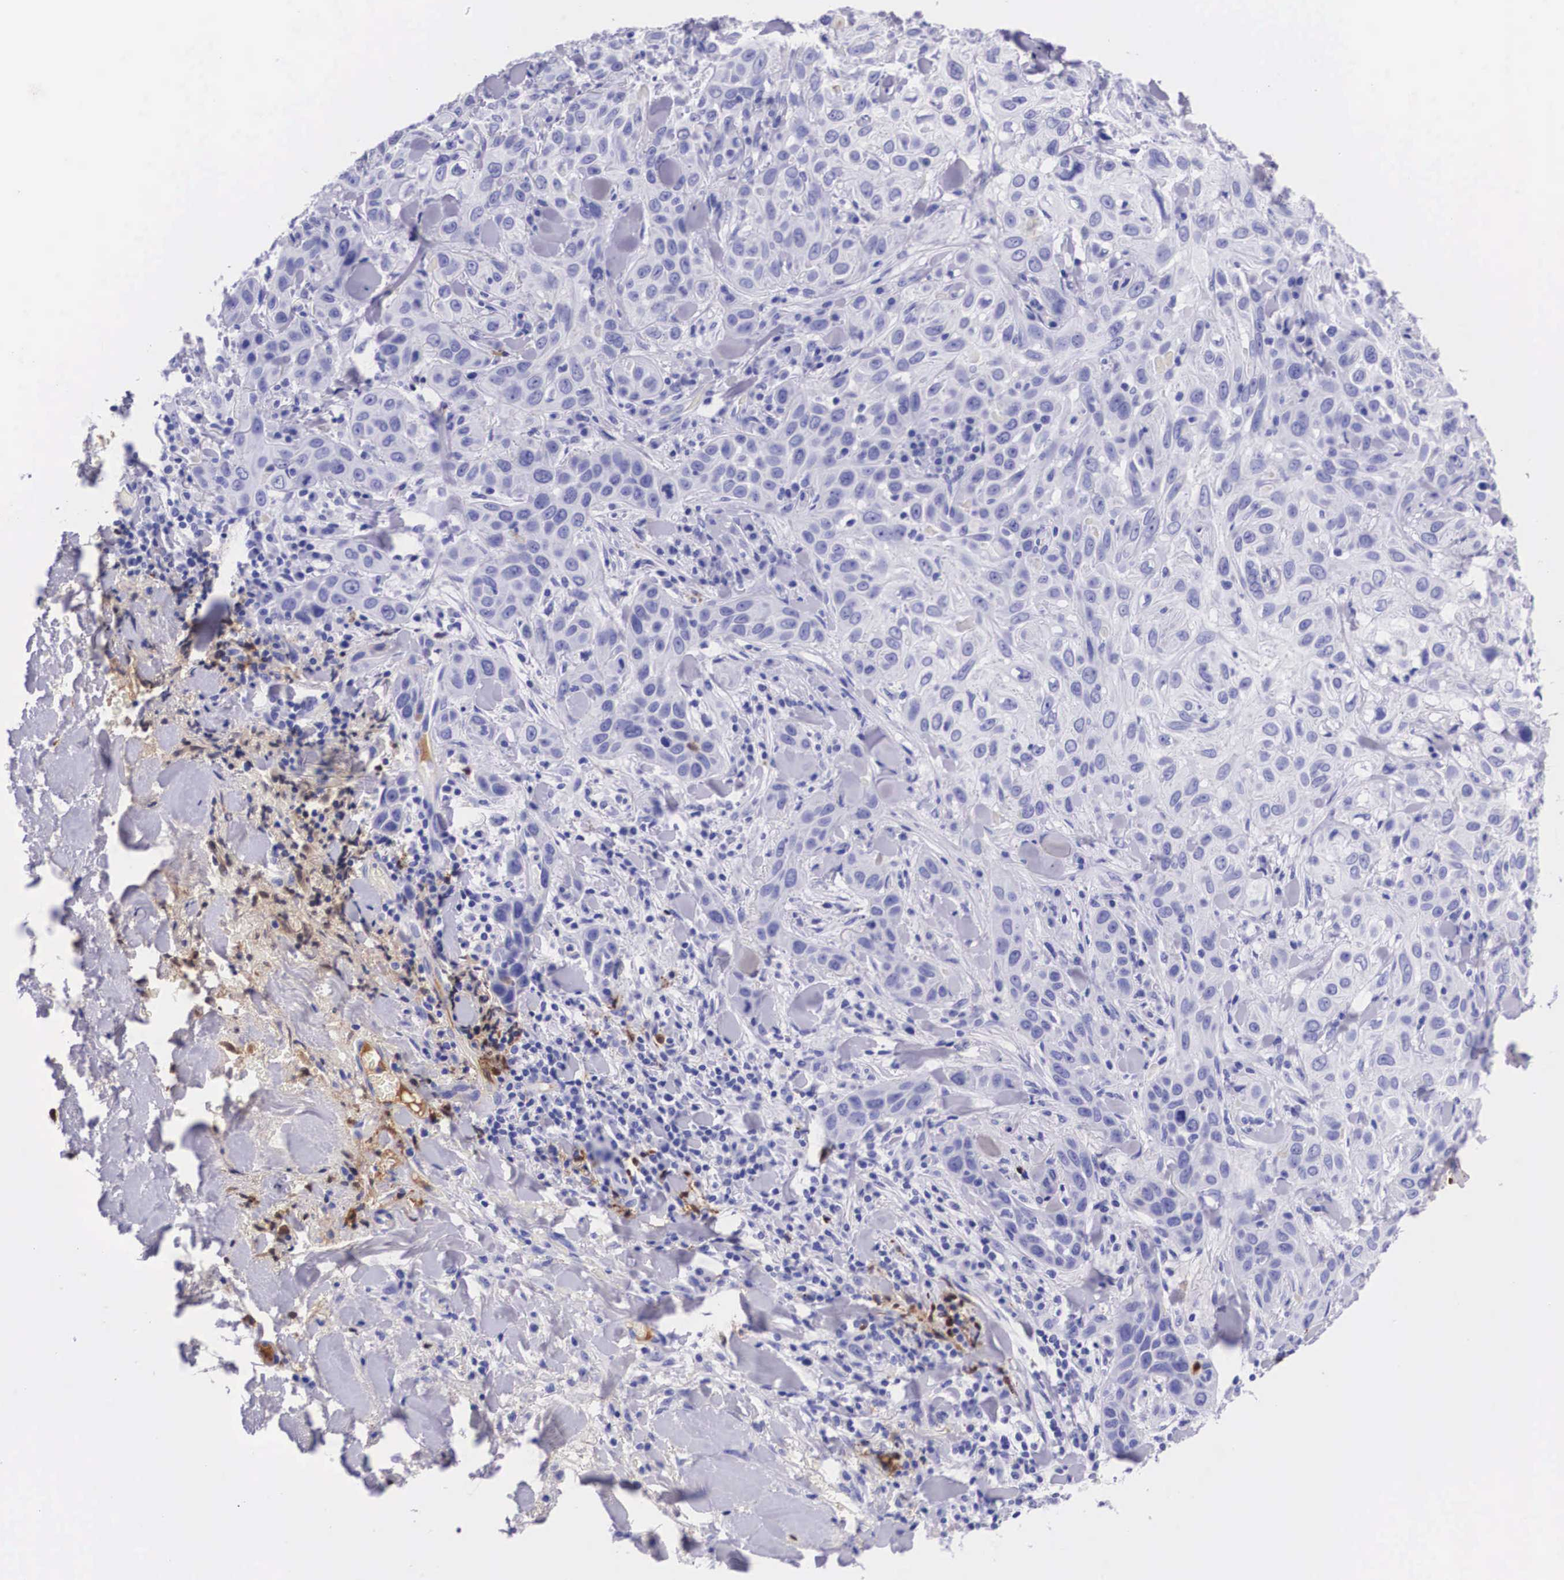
{"staining": {"intensity": "negative", "quantity": "none", "location": "none"}, "tissue": "skin cancer", "cell_type": "Tumor cells", "image_type": "cancer", "snomed": [{"axis": "morphology", "description": "Squamous cell carcinoma, NOS"}, {"axis": "topography", "description": "Skin"}], "caption": "This is a micrograph of immunohistochemistry (IHC) staining of skin cancer (squamous cell carcinoma), which shows no positivity in tumor cells.", "gene": "PLG", "patient": {"sex": "male", "age": 84}}